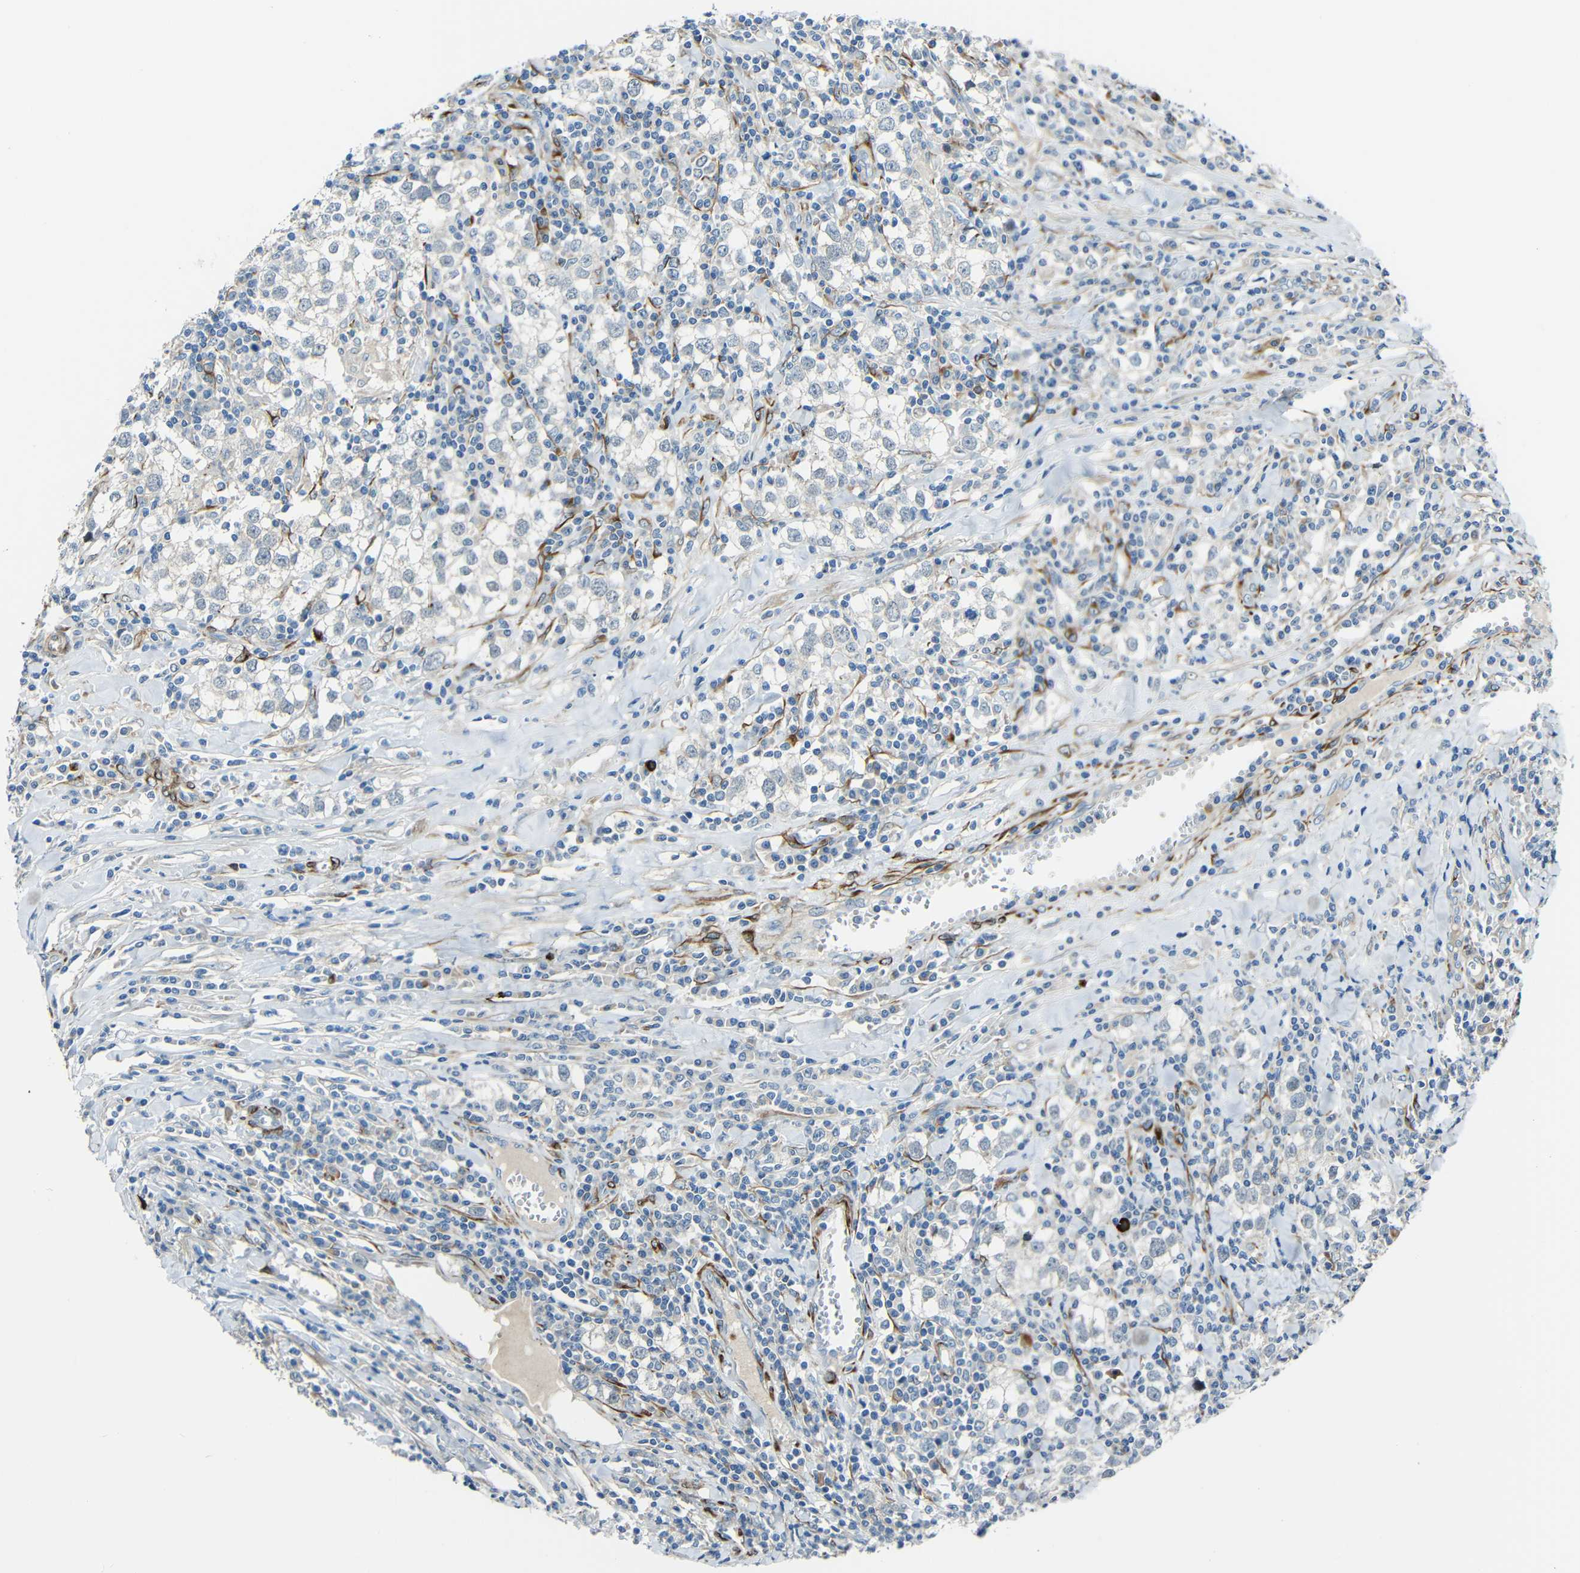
{"staining": {"intensity": "negative", "quantity": "none", "location": "none"}, "tissue": "testis cancer", "cell_type": "Tumor cells", "image_type": "cancer", "snomed": [{"axis": "morphology", "description": "Seminoma, NOS"}, {"axis": "morphology", "description": "Carcinoma, Embryonal, NOS"}, {"axis": "topography", "description": "Testis"}], "caption": "Human testis cancer (embryonal carcinoma) stained for a protein using immunohistochemistry (IHC) exhibits no expression in tumor cells.", "gene": "DCLK1", "patient": {"sex": "male", "age": 36}}